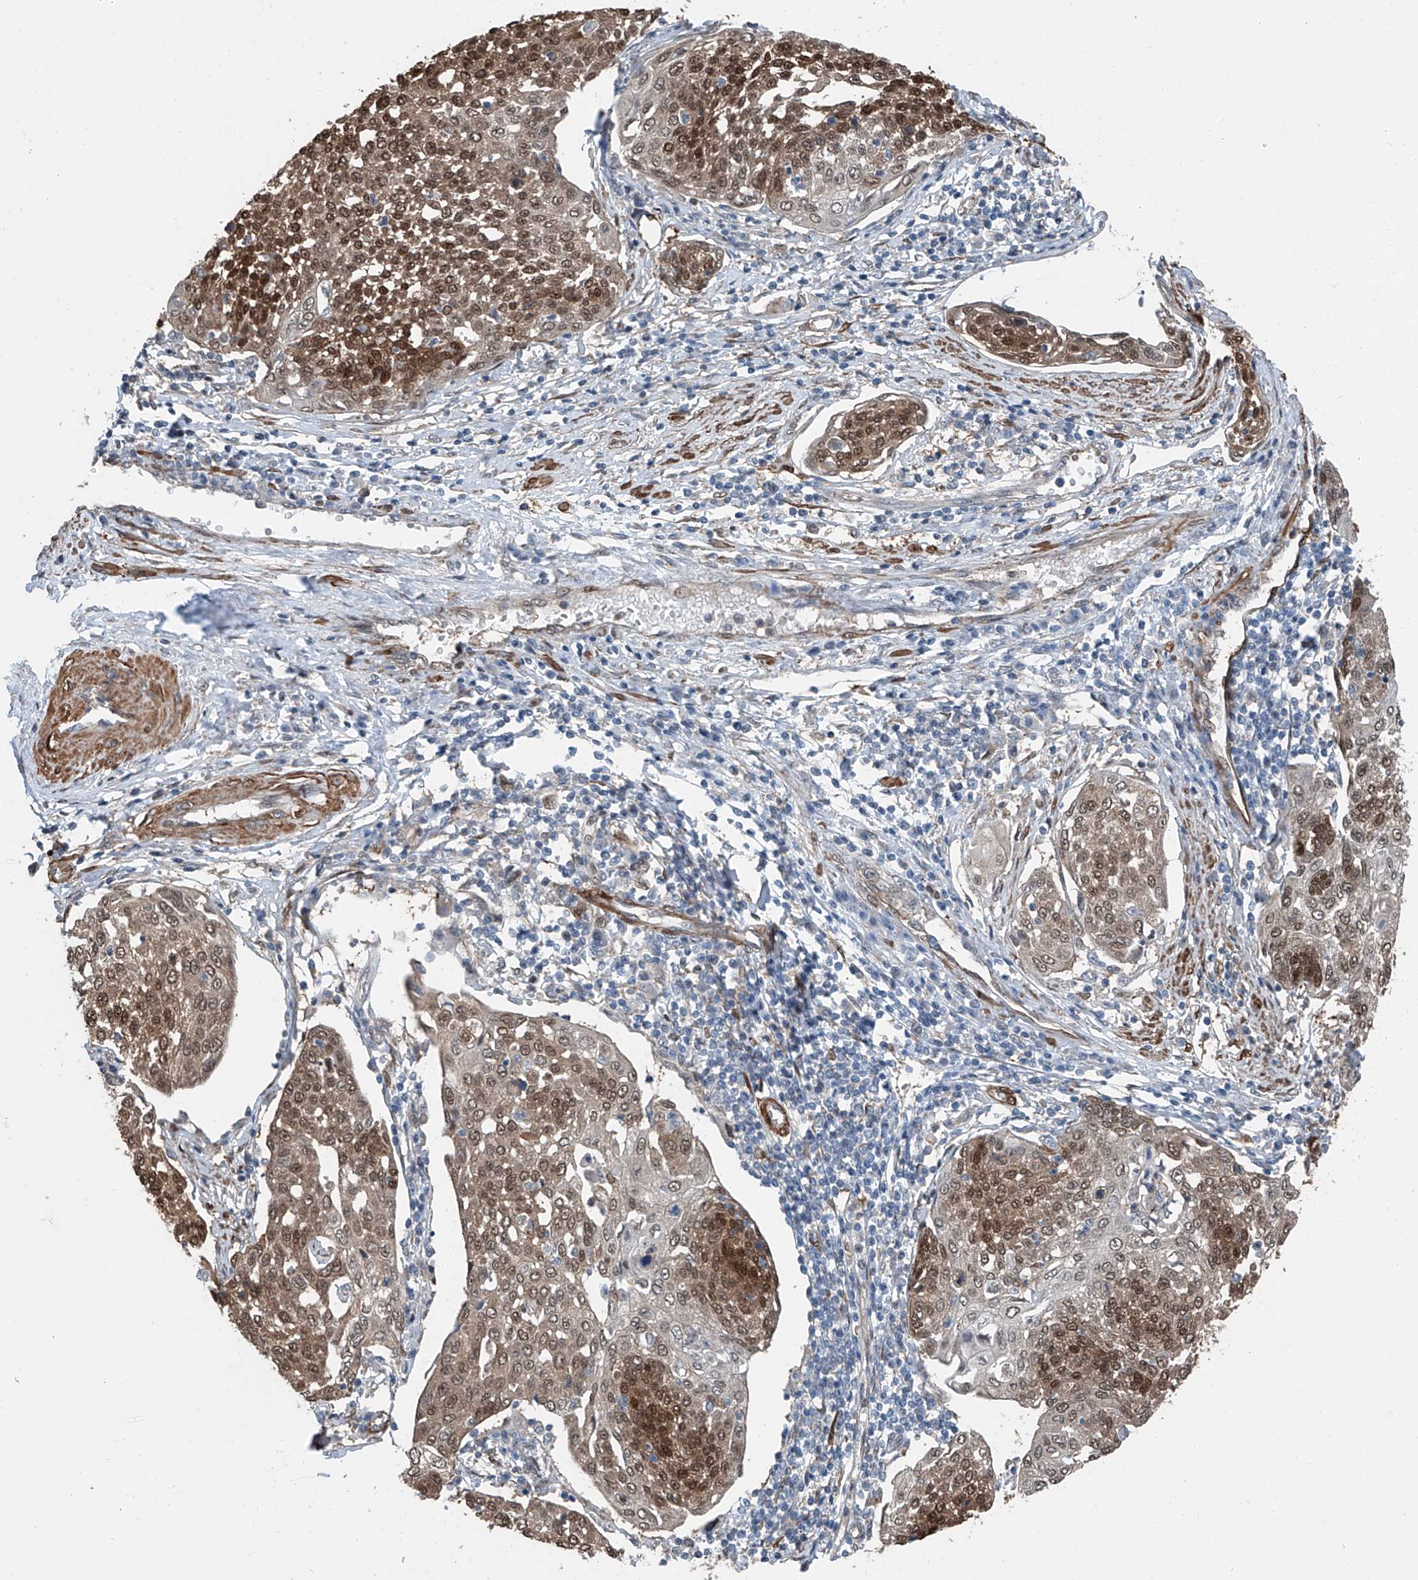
{"staining": {"intensity": "strong", "quantity": ">75%", "location": "cytoplasmic/membranous,nuclear"}, "tissue": "cervical cancer", "cell_type": "Tumor cells", "image_type": "cancer", "snomed": [{"axis": "morphology", "description": "Squamous cell carcinoma, NOS"}, {"axis": "topography", "description": "Cervix"}], "caption": "IHC (DAB) staining of human cervical cancer (squamous cell carcinoma) exhibits strong cytoplasmic/membranous and nuclear protein staining in about >75% of tumor cells. (DAB (3,3'-diaminobenzidine) IHC, brown staining for protein, blue staining for nuclei).", "gene": "HSPA6", "patient": {"sex": "female", "age": 34}}